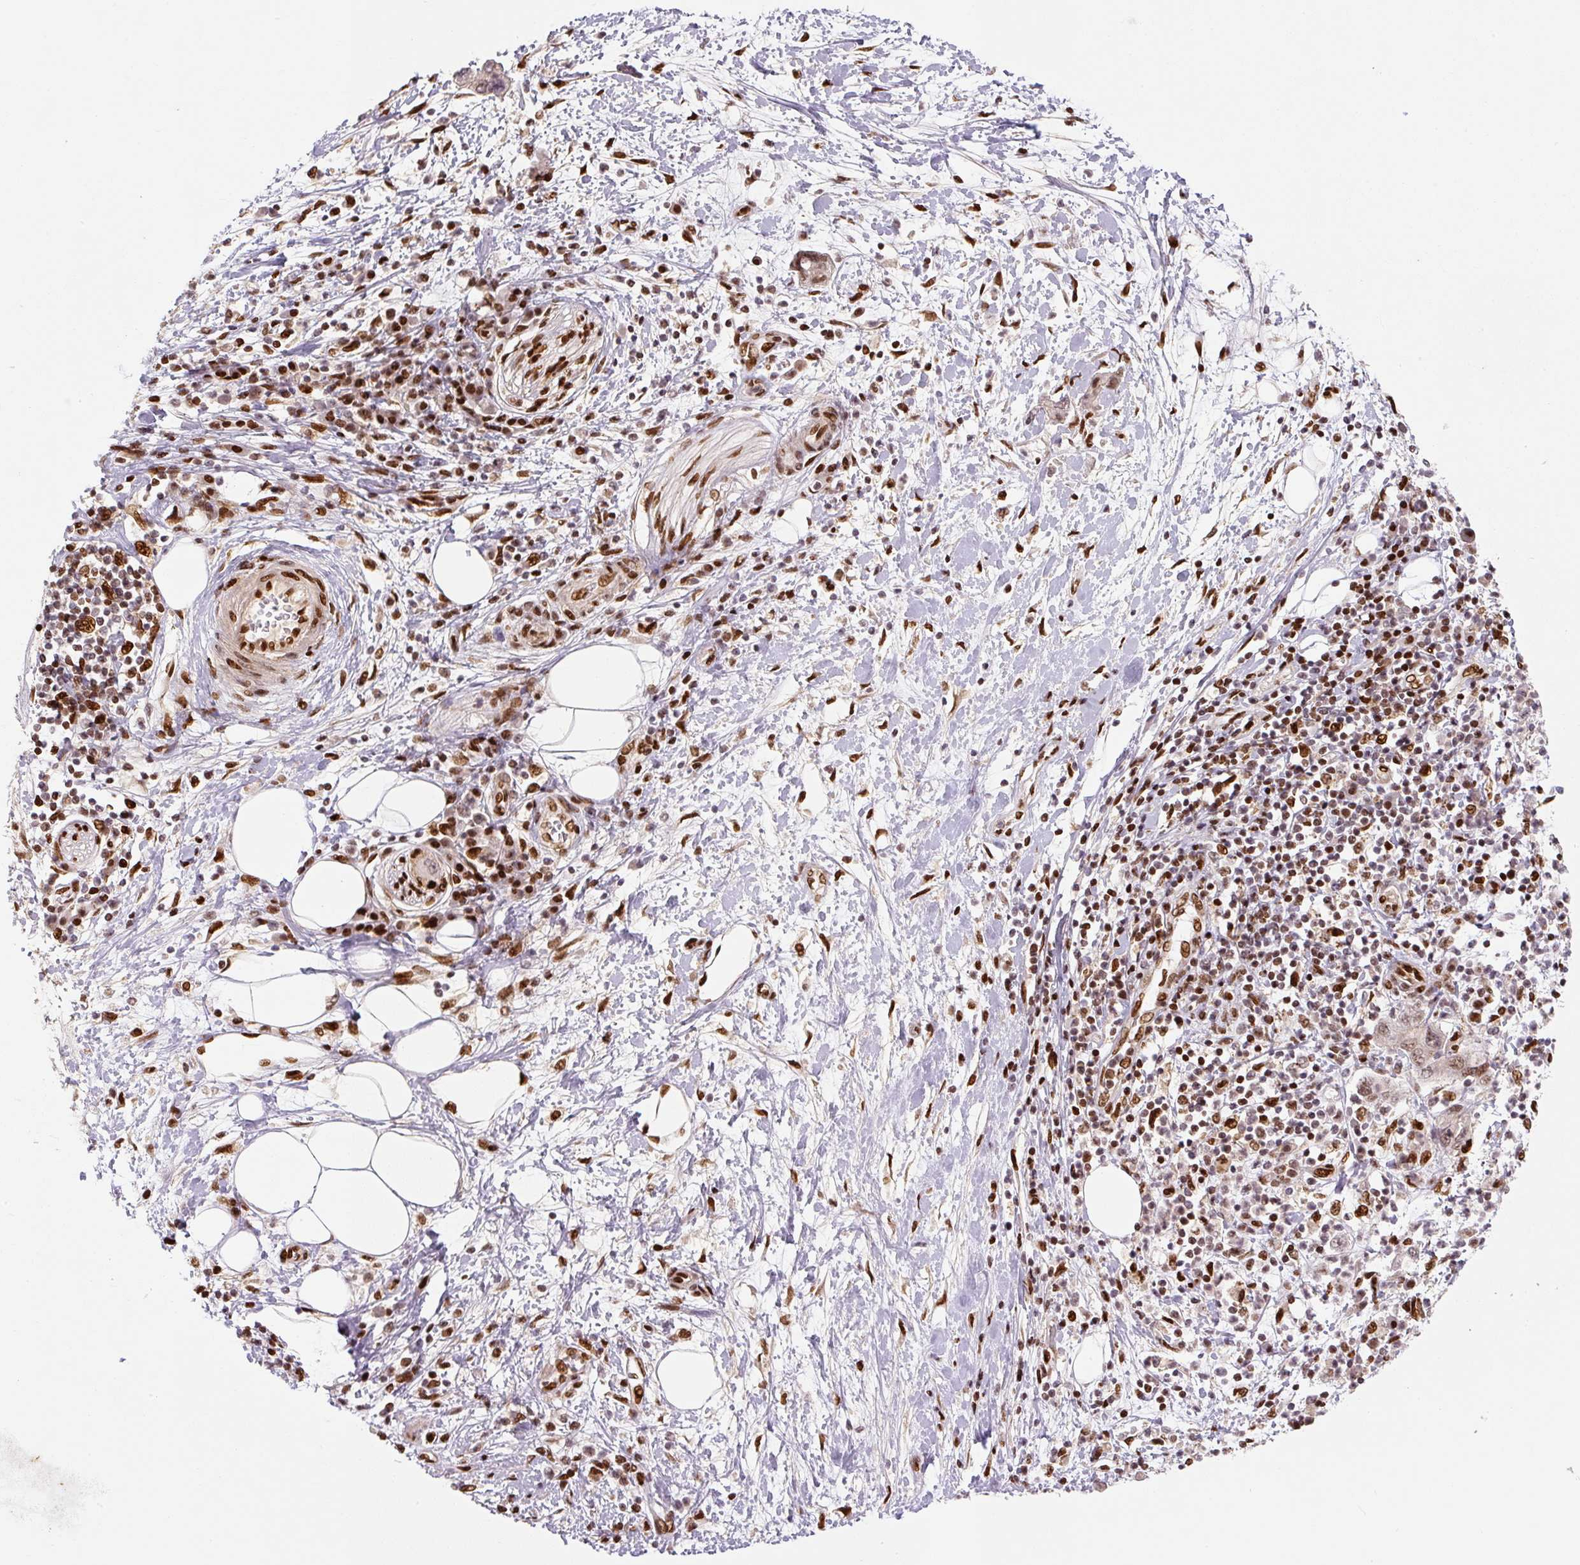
{"staining": {"intensity": "moderate", "quantity": ">75%", "location": "nuclear"}, "tissue": "pancreatic cancer", "cell_type": "Tumor cells", "image_type": "cancer", "snomed": [{"axis": "morphology", "description": "Adenocarcinoma, NOS"}, {"axis": "topography", "description": "Pancreas"}], "caption": "A histopathology image of human pancreatic cancer stained for a protein exhibits moderate nuclear brown staining in tumor cells.", "gene": "PYDC2", "patient": {"sex": "female", "age": 73}}